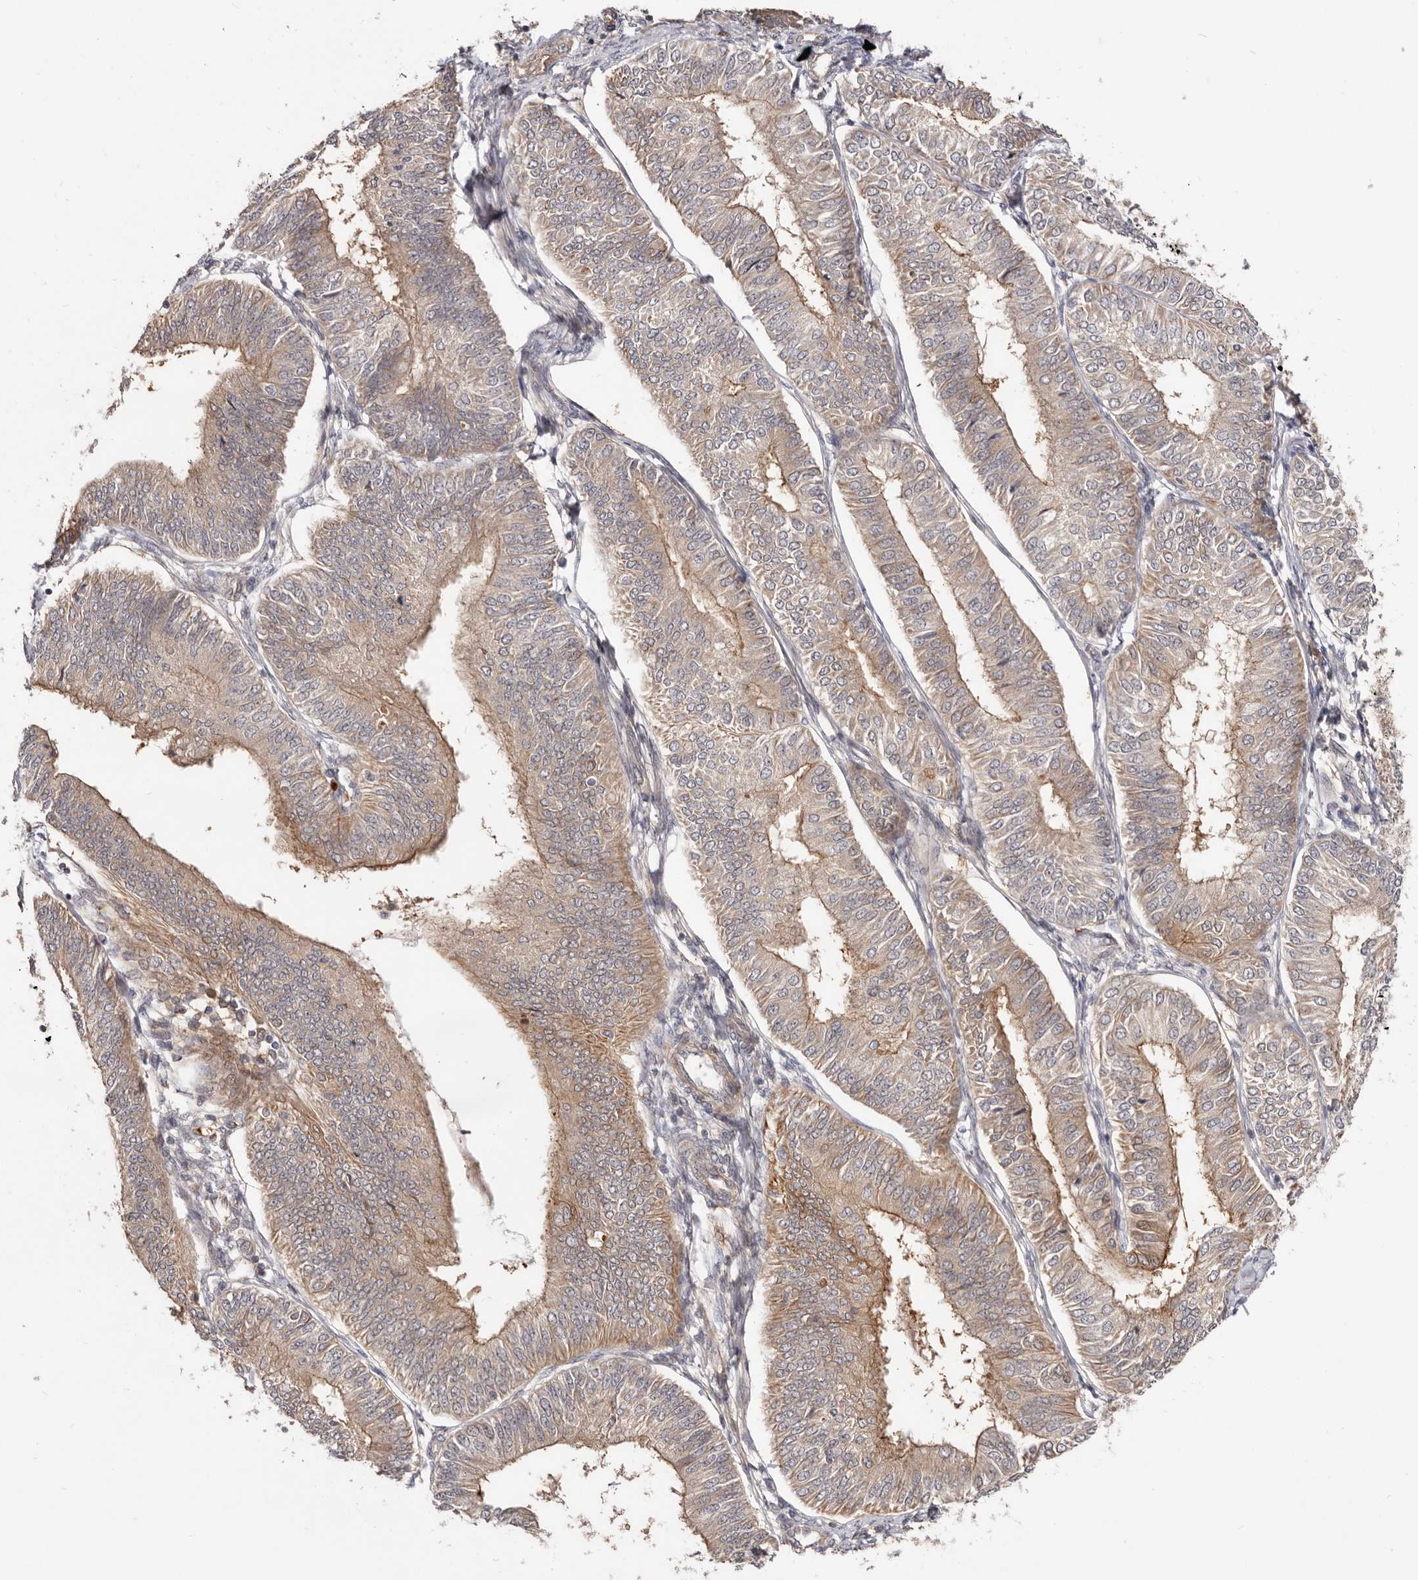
{"staining": {"intensity": "moderate", "quantity": "25%-75%", "location": "cytoplasmic/membranous"}, "tissue": "endometrial cancer", "cell_type": "Tumor cells", "image_type": "cancer", "snomed": [{"axis": "morphology", "description": "Adenocarcinoma, NOS"}, {"axis": "topography", "description": "Endometrium"}], "caption": "Human adenocarcinoma (endometrial) stained for a protein (brown) displays moderate cytoplasmic/membranous positive expression in about 25%-75% of tumor cells.", "gene": "GPATCH4", "patient": {"sex": "female", "age": 58}}